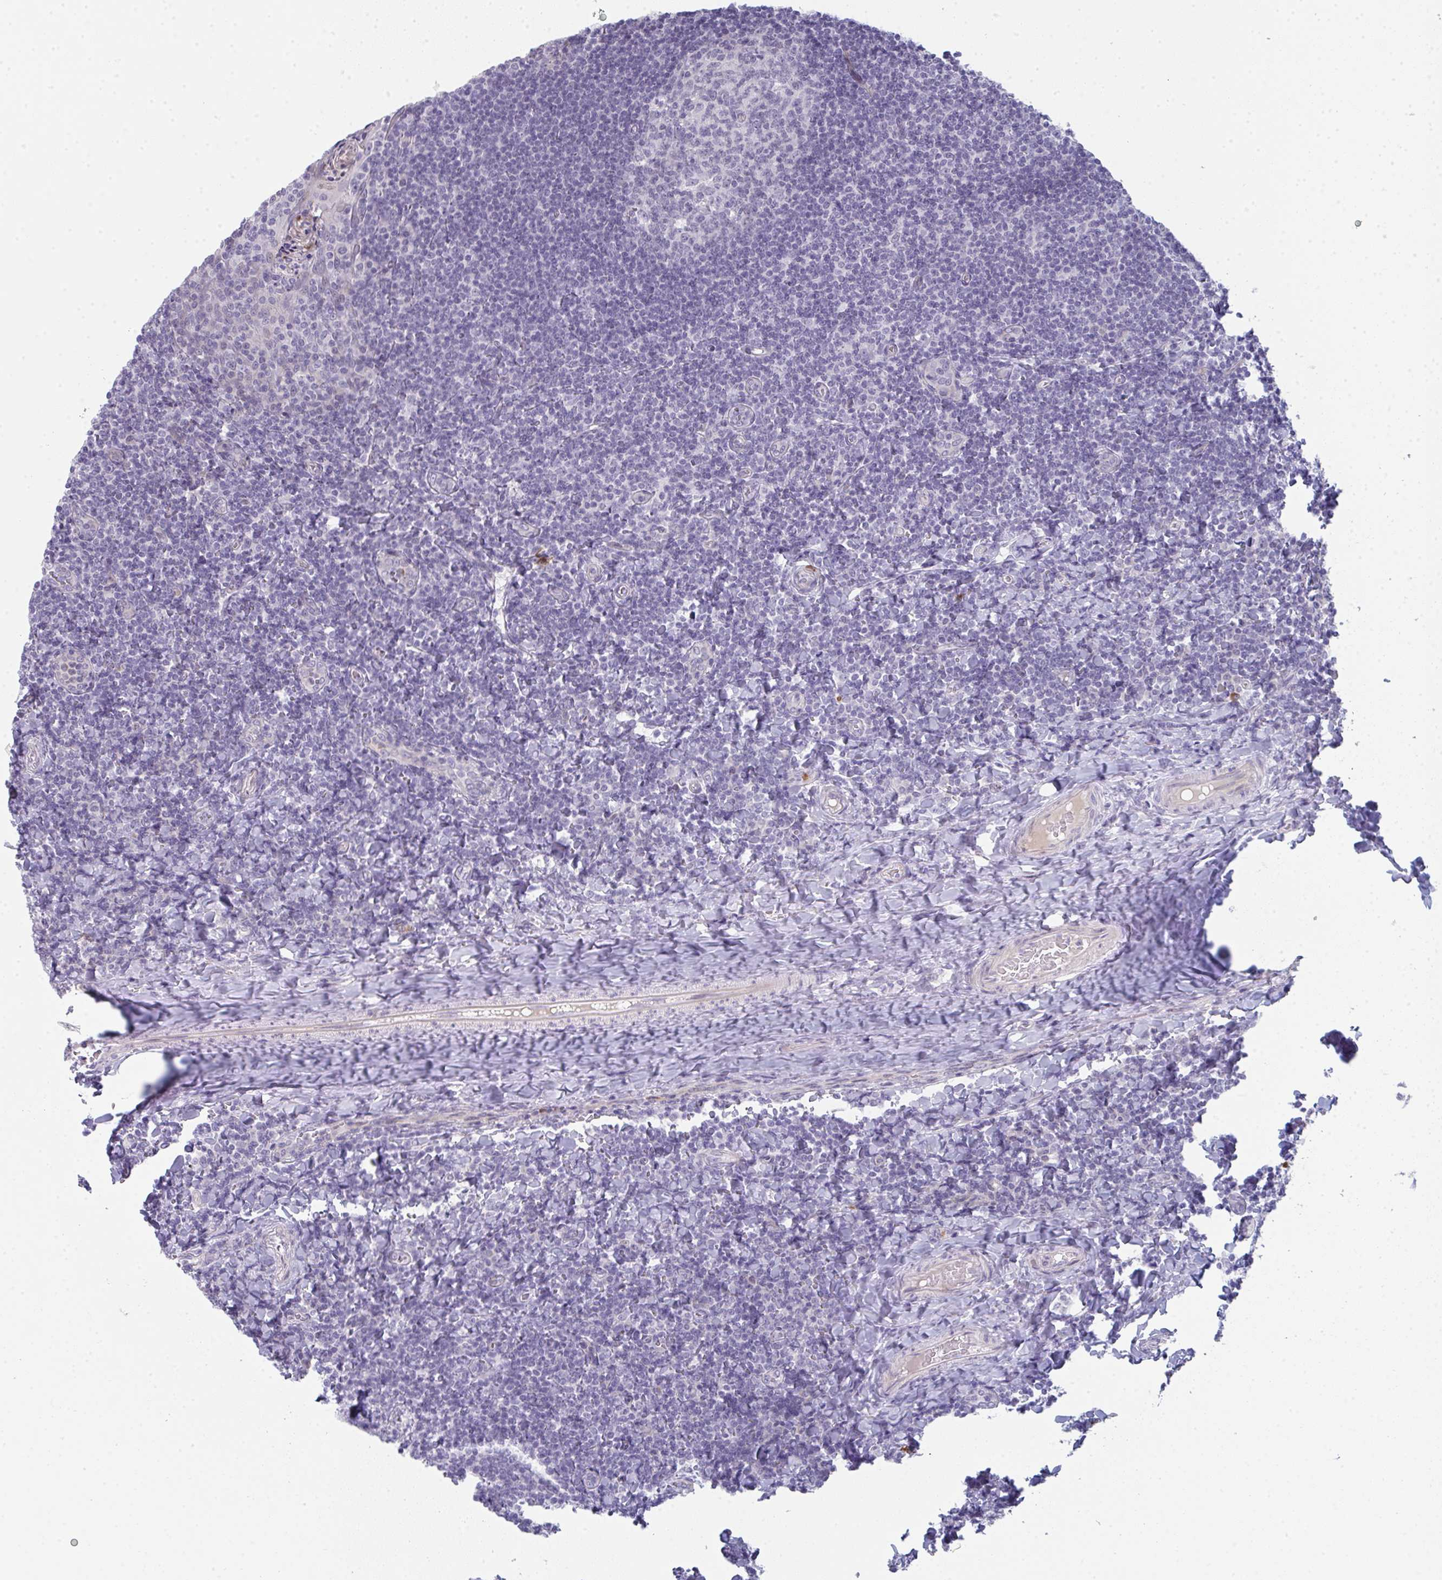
{"staining": {"intensity": "negative", "quantity": "none", "location": "none"}, "tissue": "tonsil", "cell_type": "Germinal center cells", "image_type": "normal", "snomed": [{"axis": "morphology", "description": "Normal tissue, NOS"}, {"axis": "topography", "description": "Tonsil"}], "caption": "Immunohistochemical staining of unremarkable tonsil exhibits no significant expression in germinal center cells.", "gene": "A1CF", "patient": {"sex": "male", "age": 17}}